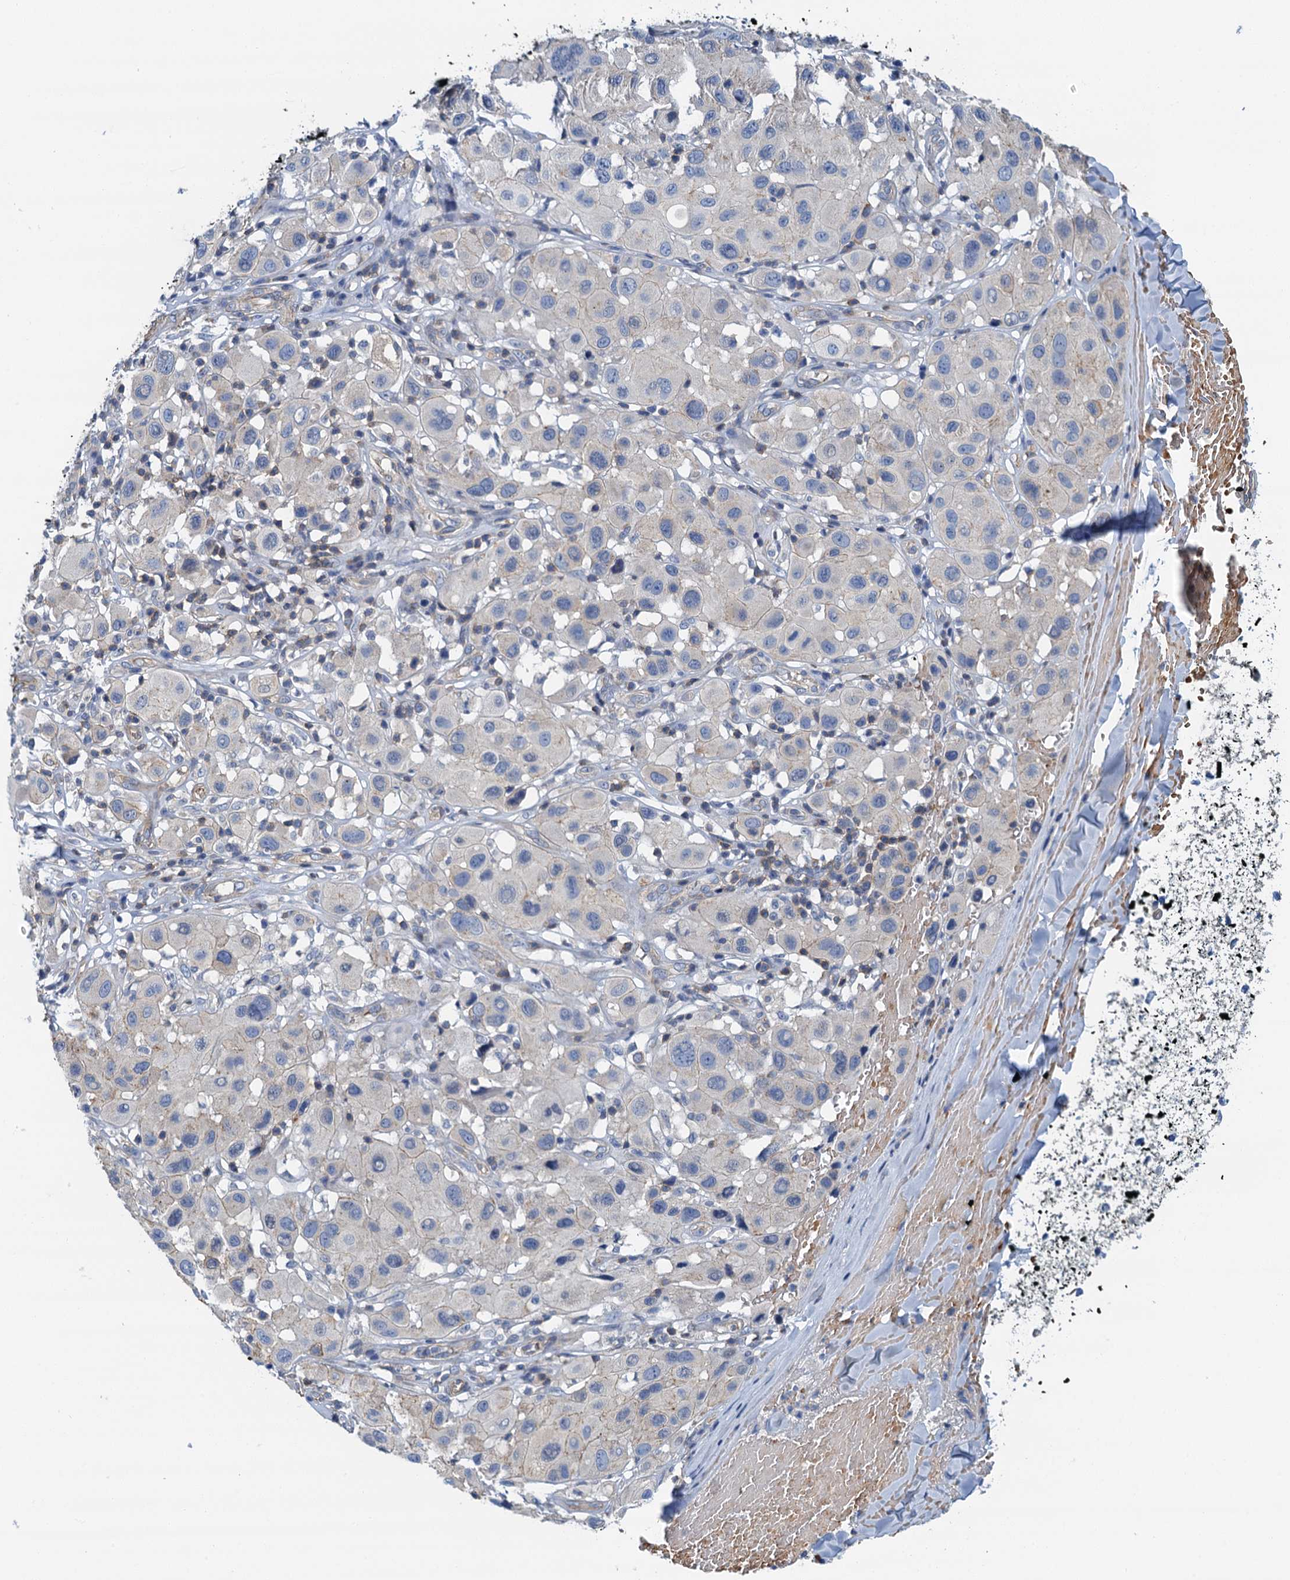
{"staining": {"intensity": "negative", "quantity": "none", "location": "none"}, "tissue": "melanoma", "cell_type": "Tumor cells", "image_type": "cancer", "snomed": [{"axis": "morphology", "description": "Malignant melanoma, Metastatic site"}, {"axis": "topography", "description": "Skin"}], "caption": "High power microscopy micrograph of an immunohistochemistry image of malignant melanoma (metastatic site), revealing no significant staining in tumor cells.", "gene": "ROGDI", "patient": {"sex": "male", "age": 41}}